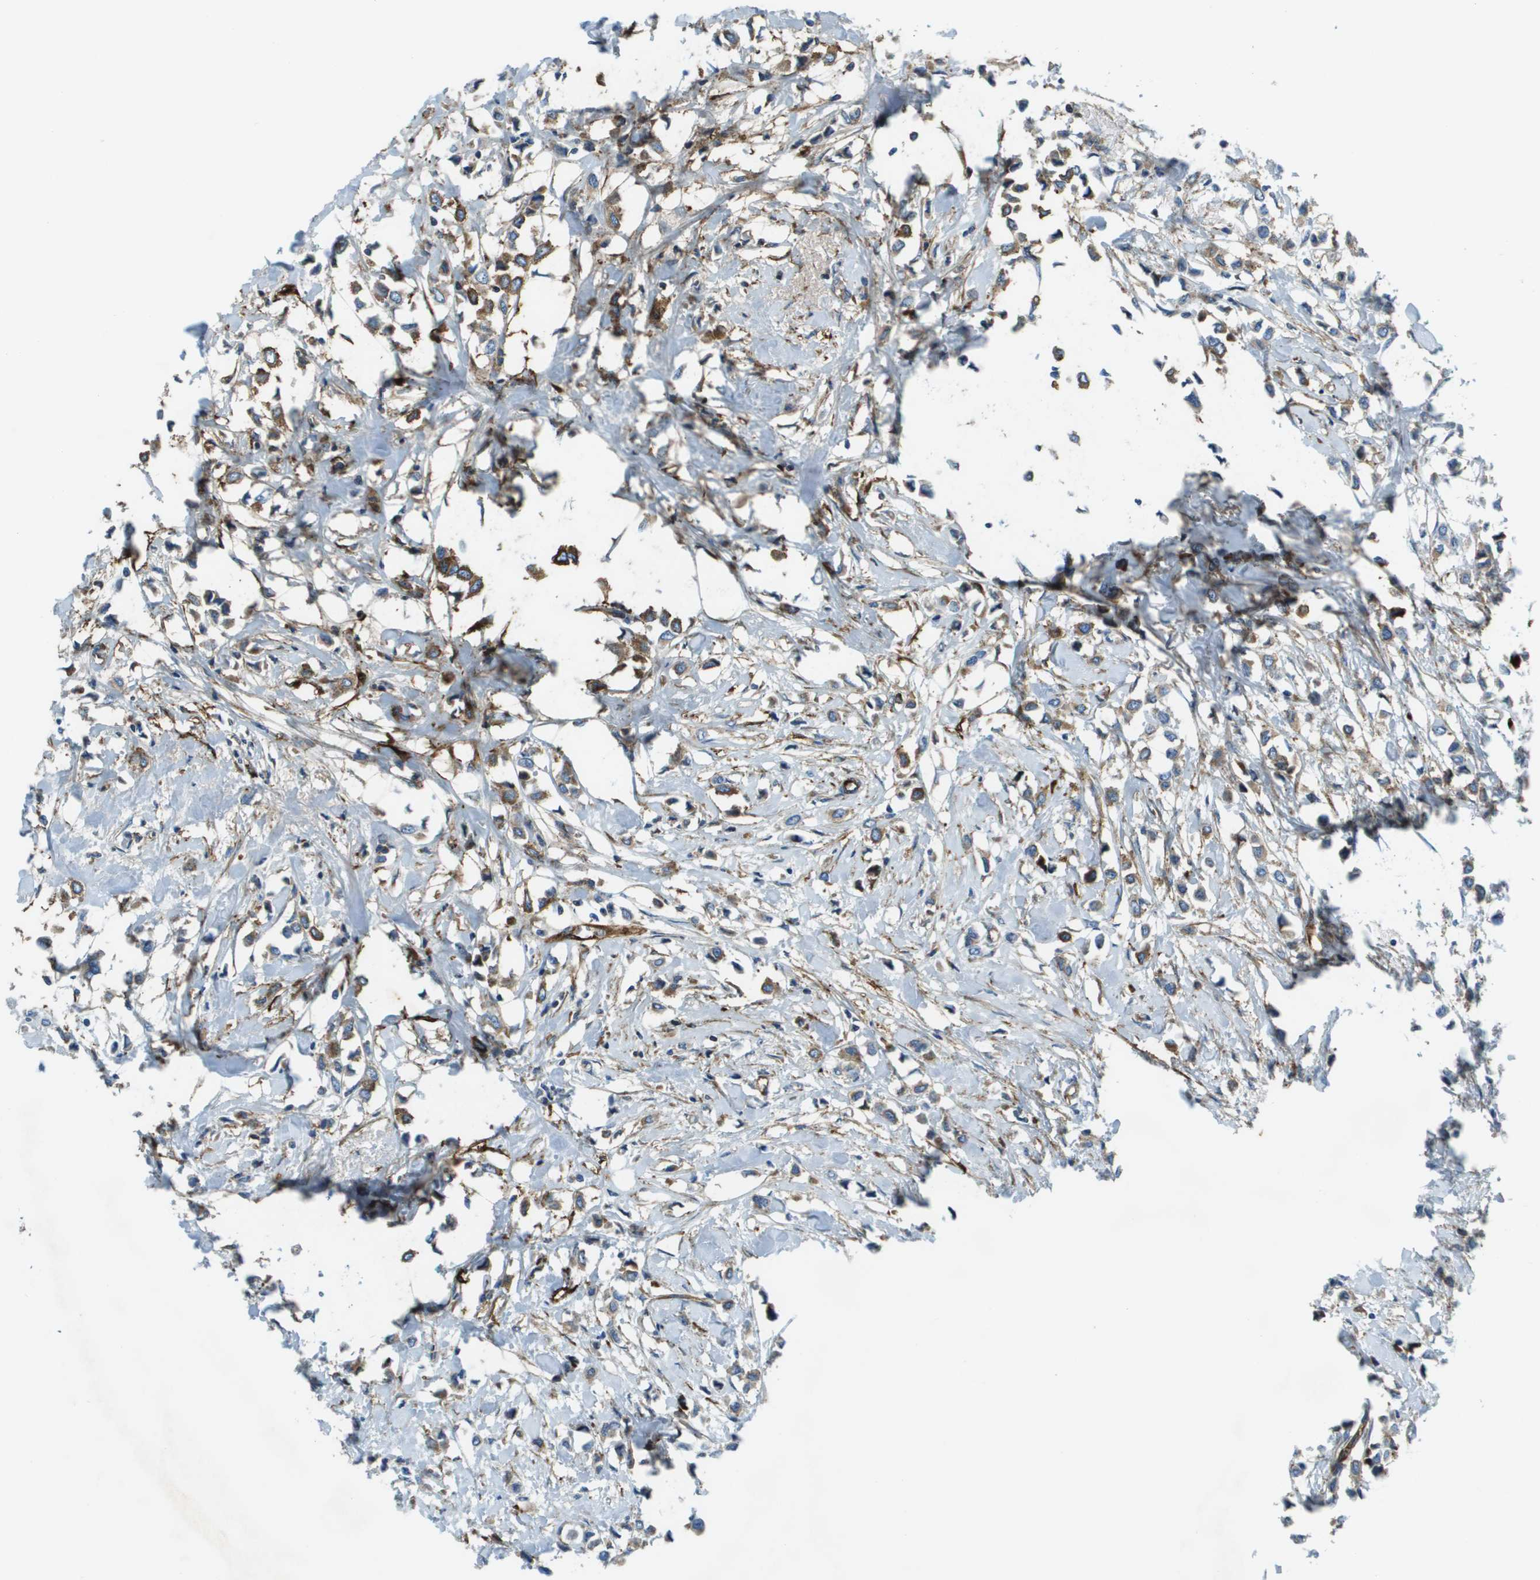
{"staining": {"intensity": "moderate", "quantity": ">75%", "location": "cytoplasmic/membranous"}, "tissue": "breast cancer", "cell_type": "Tumor cells", "image_type": "cancer", "snomed": [{"axis": "morphology", "description": "Lobular carcinoma"}, {"axis": "topography", "description": "Breast"}], "caption": "Breast cancer (lobular carcinoma) was stained to show a protein in brown. There is medium levels of moderate cytoplasmic/membranous expression in about >75% of tumor cells. (IHC, brightfield microscopy, high magnification).", "gene": "SDC1", "patient": {"sex": "female", "age": 51}}